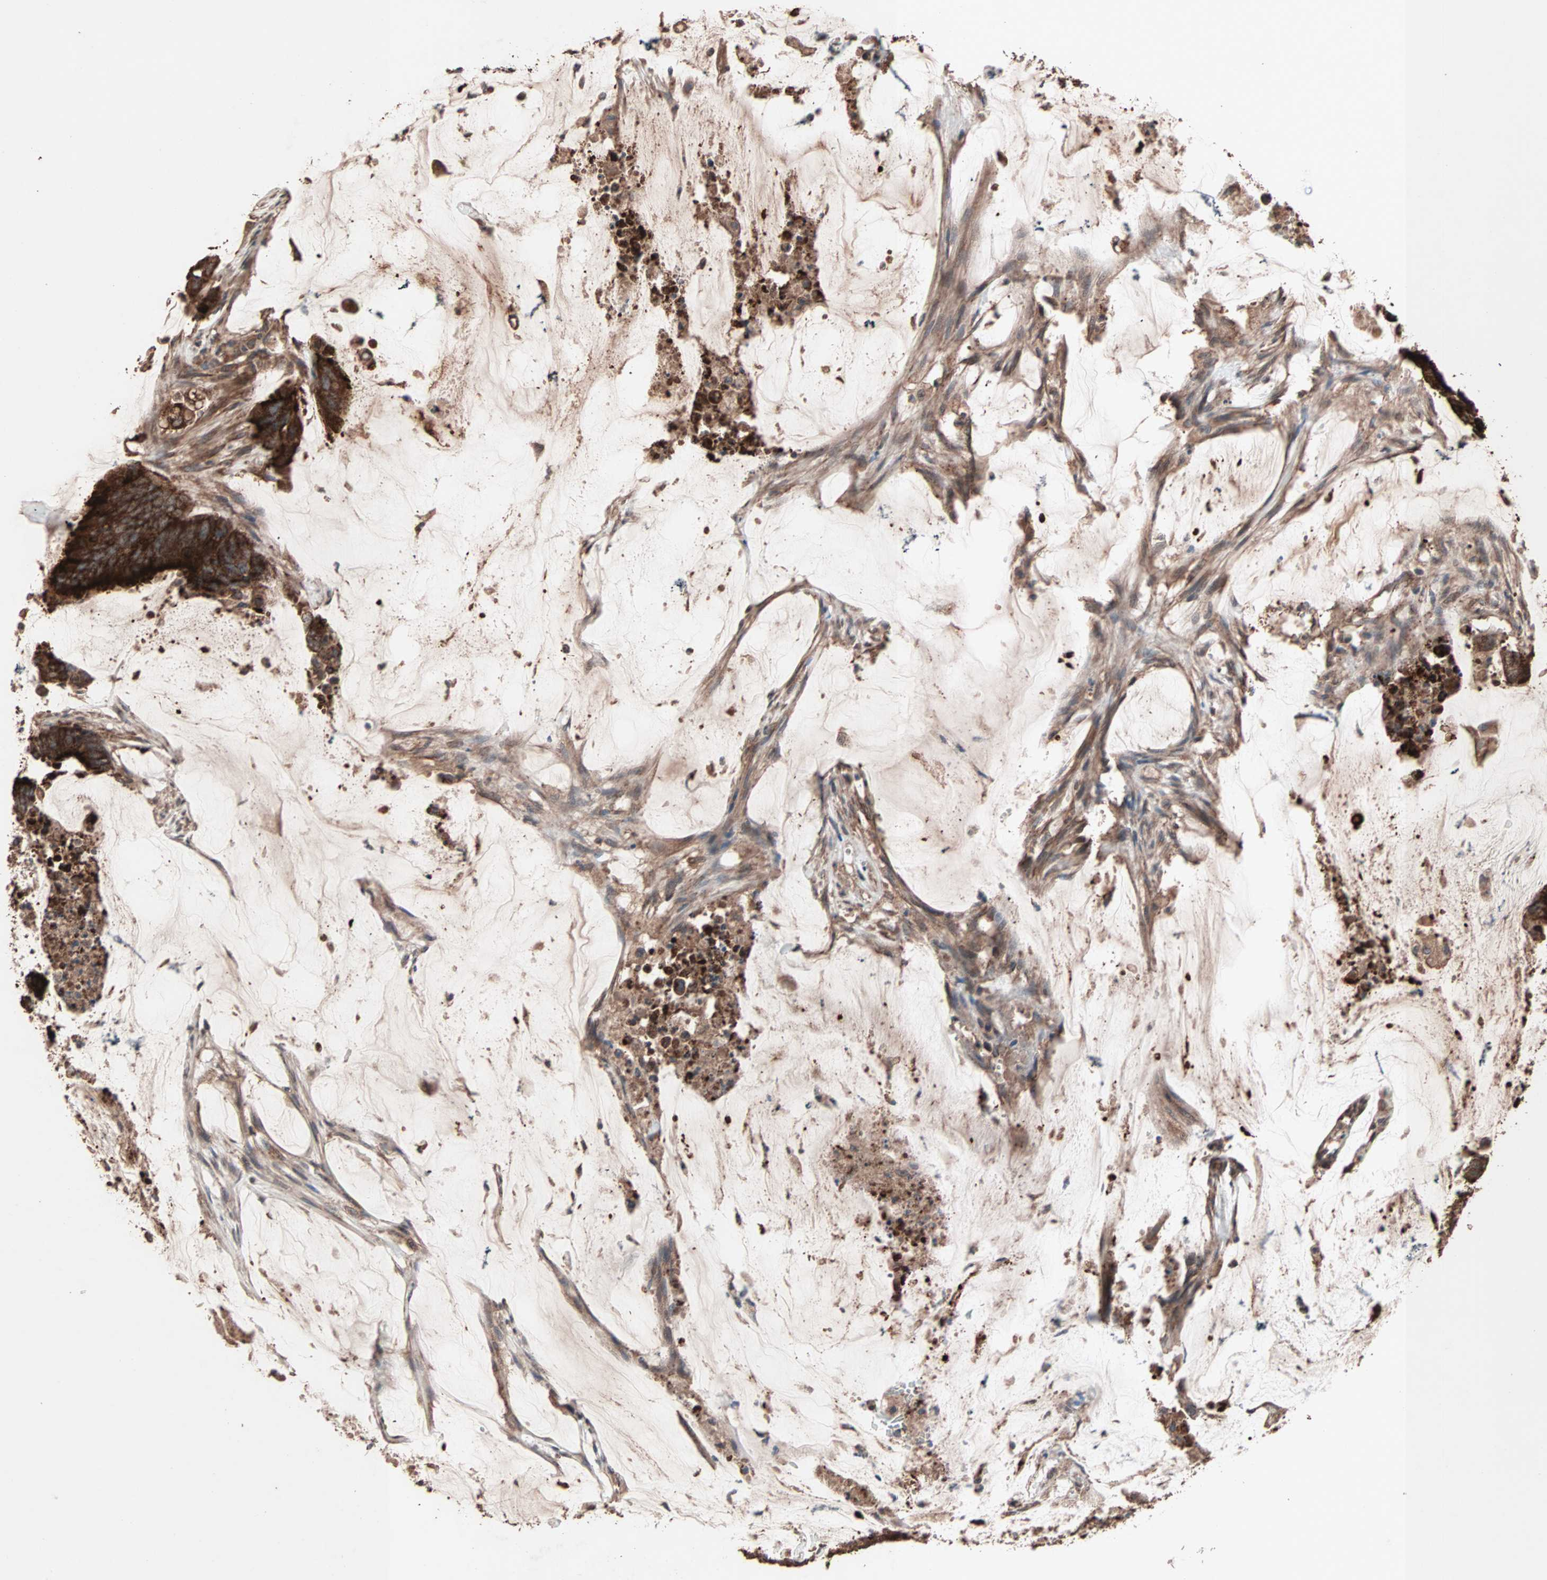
{"staining": {"intensity": "strong", "quantity": ">75%", "location": "cytoplasmic/membranous"}, "tissue": "colorectal cancer", "cell_type": "Tumor cells", "image_type": "cancer", "snomed": [{"axis": "morphology", "description": "Adenocarcinoma, NOS"}, {"axis": "topography", "description": "Rectum"}], "caption": "This is a micrograph of immunohistochemistry staining of colorectal adenocarcinoma, which shows strong positivity in the cytoplasmic/membranous of tumor cells.", "gene": "MRPL2", "patient": {"sex": "female", "age": 66}}